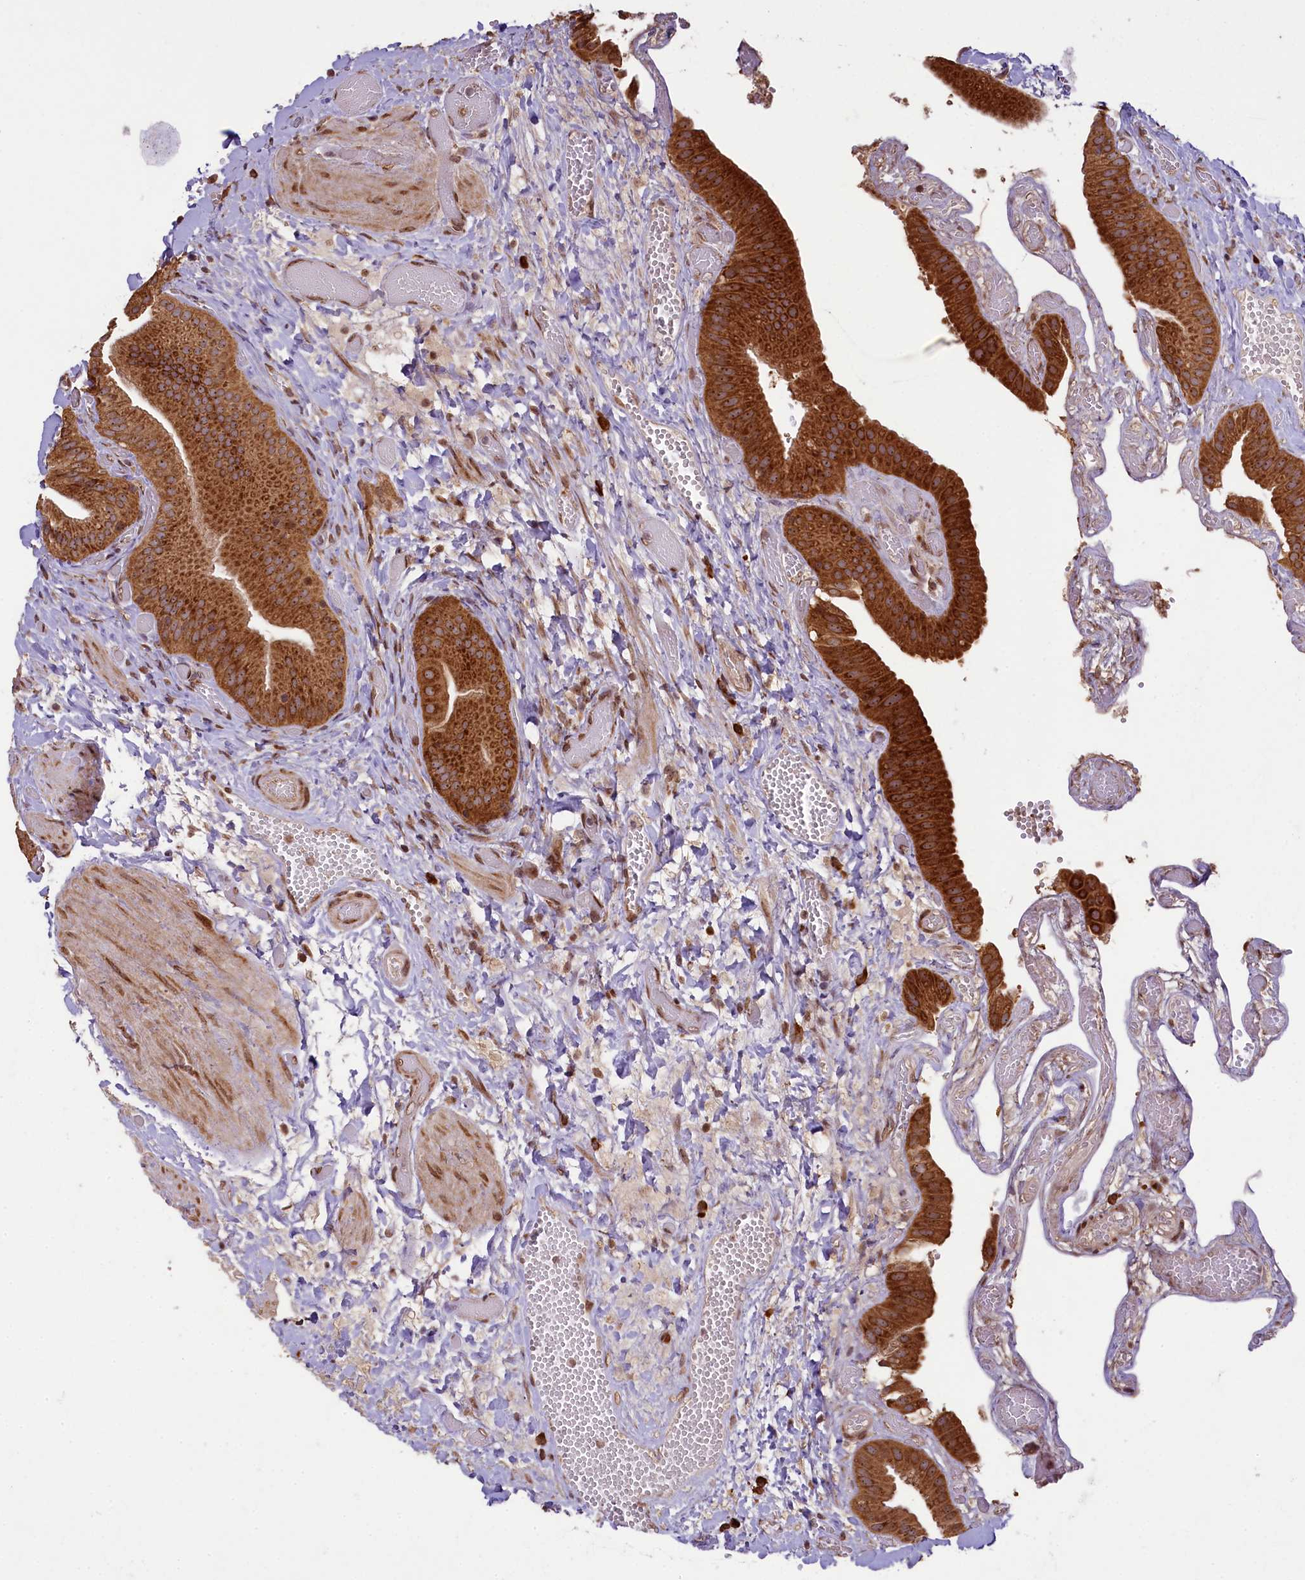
{"staining": {"intensity": "strong", "quantity": ">75%", "location": "cytoplasmic/membranous"}, "tissue": "gallbladder", "cell_type": "Glandular cells", "image_type": "normal", "snomed": [{"axis": "morphology", "description": "Normal tissue, NOS"}, {"axis": "topography", "description": "Gallbladder"}], "caption": "Glandular cells display high levels of strong cytoplasmic/membranous staining in about >75% of cells in normal gallbladder.", "gene": "LARP4", "patient": {"sex": "female", "age": 64}}